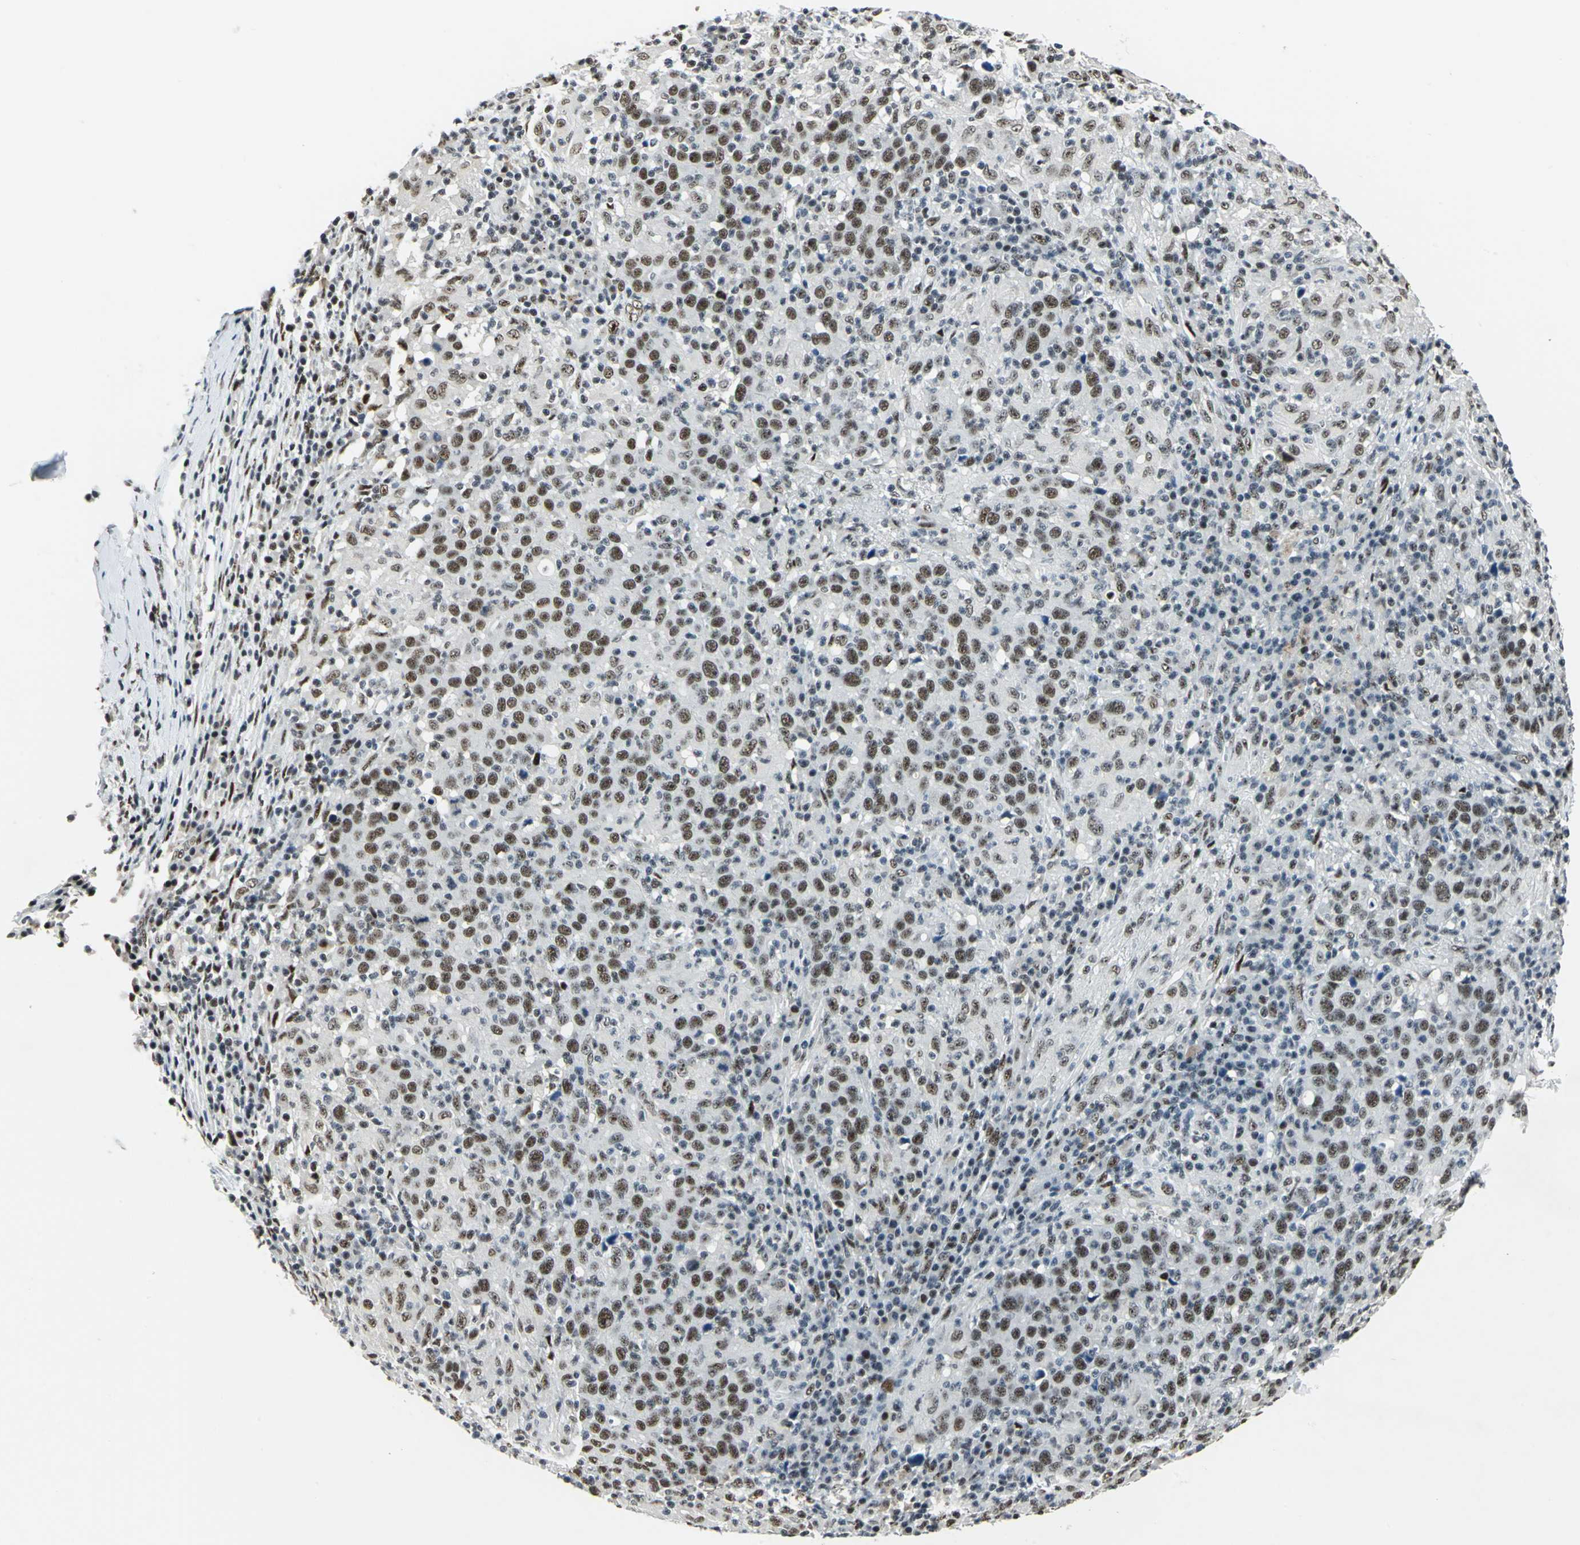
{"staining": {"intensity": "strong", "quantity": ">75%", "location": "nuclear"}, "tissue": "head and neck cancer", "cell_type": "Tumor cells", "image_type": "cancer", "snomed": [{"axis": "morphology", "description": "Adenocarcinoma, NOS"}, {"axis": "topography", "description": "Salivary gland"}, {"axis": "topography", "description": "Head-Neck"}], "caption": "Protein staining exhibits strong nuclear expression in about >75% of tumor cells in head and neck adenocarcinoma. (Stains: DAB in brown, nuclei in blue, Microscopy: brightfield microscopy at high magnification).", "gene": "KAT6B", "patient": {"sex": "female", "age": 65}}